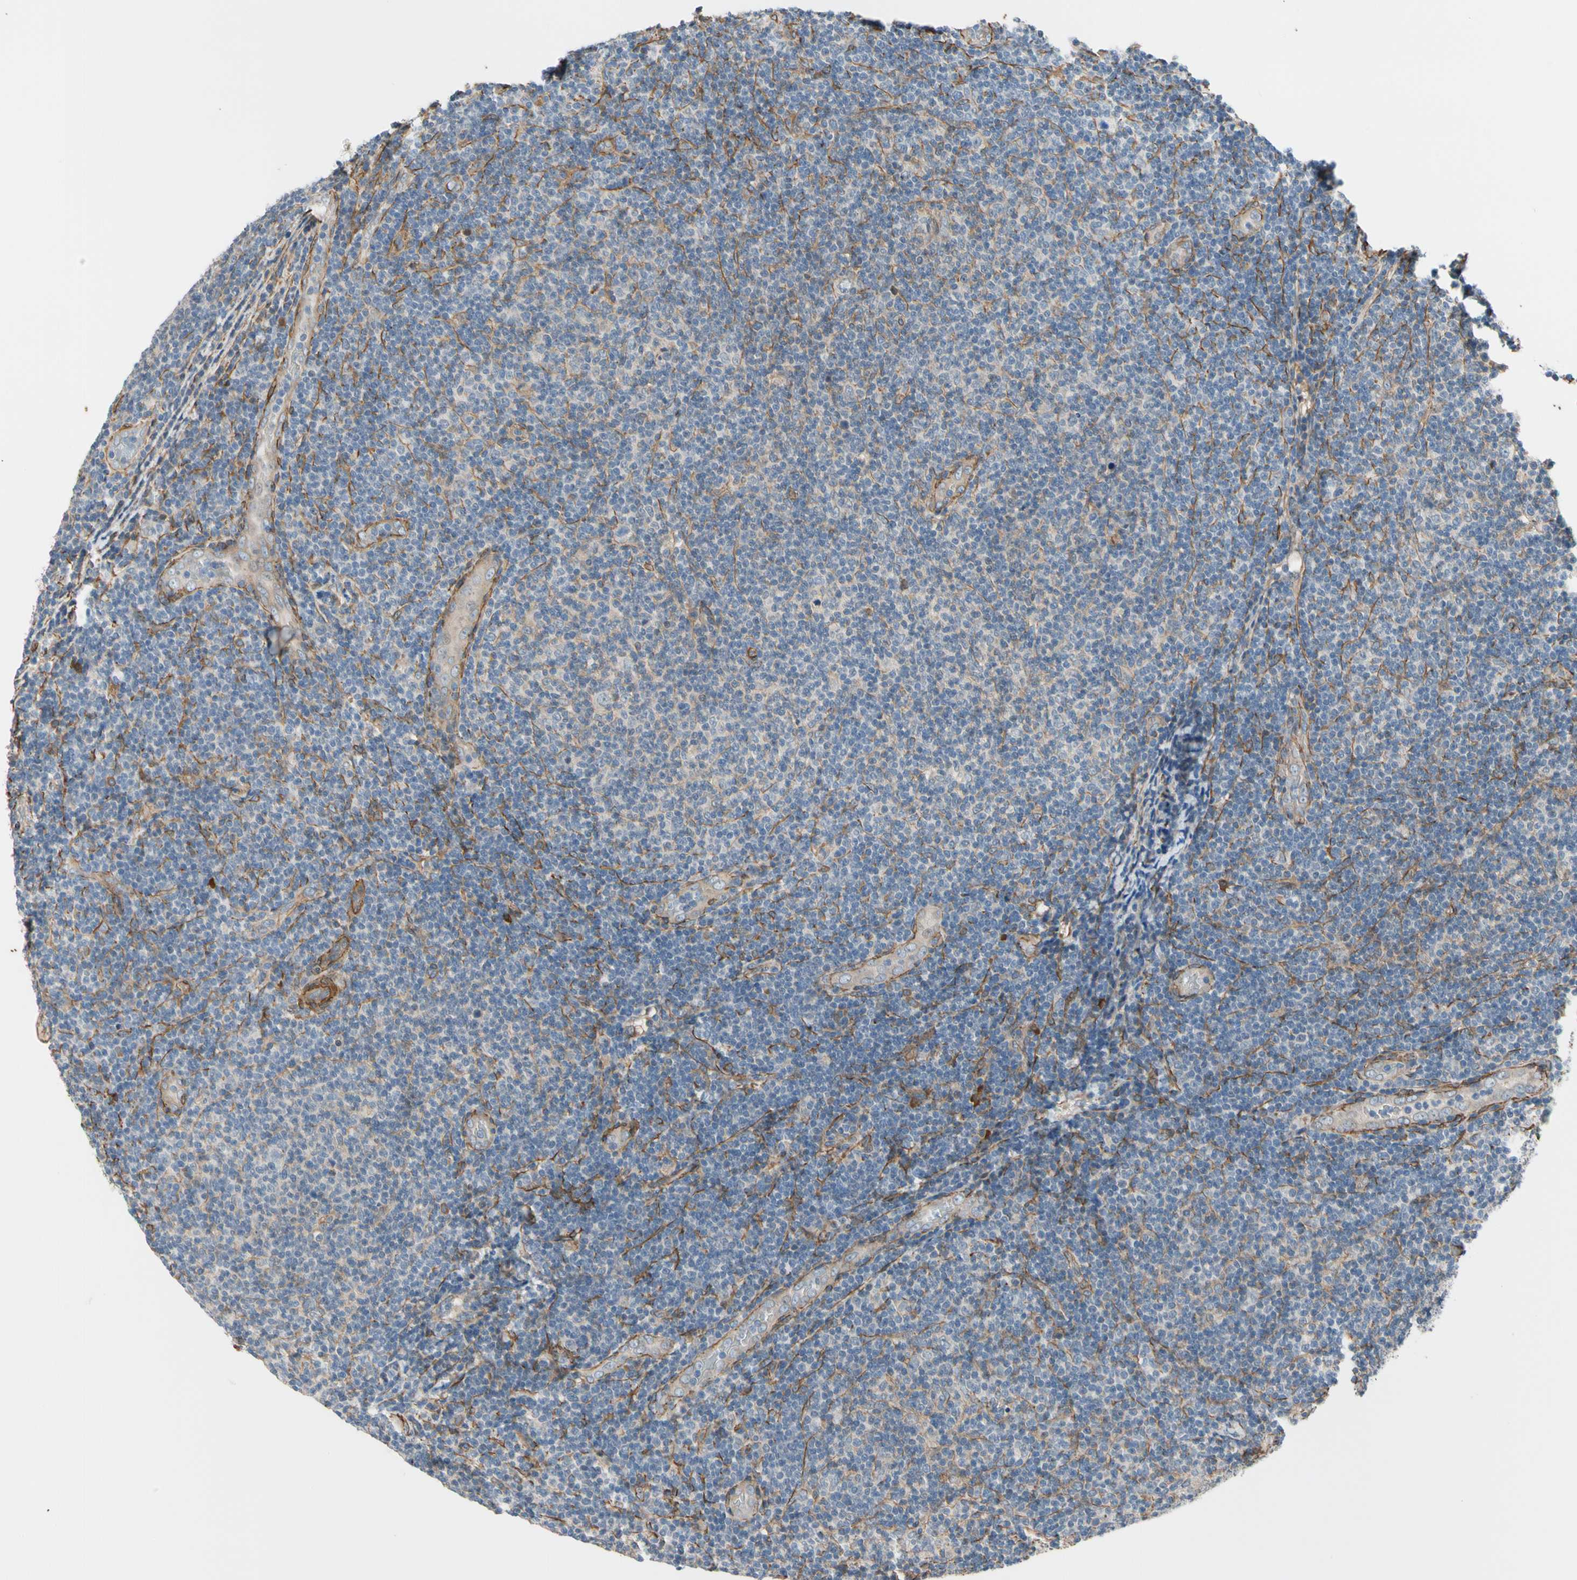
{"staining": {"intensity": "weak", "quantity": "25%-75%", "location": "cytoplasmic/membranous"}, "tissue": "lymphoma", "cell_type": "Tumor cells", "image_type": "cancer", "snomed": [{"axis": "morphology", "description": "Malignant lymphoma, non-Hodgkin's type, Low grade"}, {"axis": "topography", "description": "Lymph node"}], "caption": "The photomicrograph displays a brown stain indicating the presence of a protein in the cytoplasmic/membranous of tumor cells in lymphoma. The staining was performed using DAB, with brown indicating positive protein expression. Nuclei are stained blue with hematoxylin.", "gene": "LIMK2", "patient": {"sex": "male", "age": 83}}